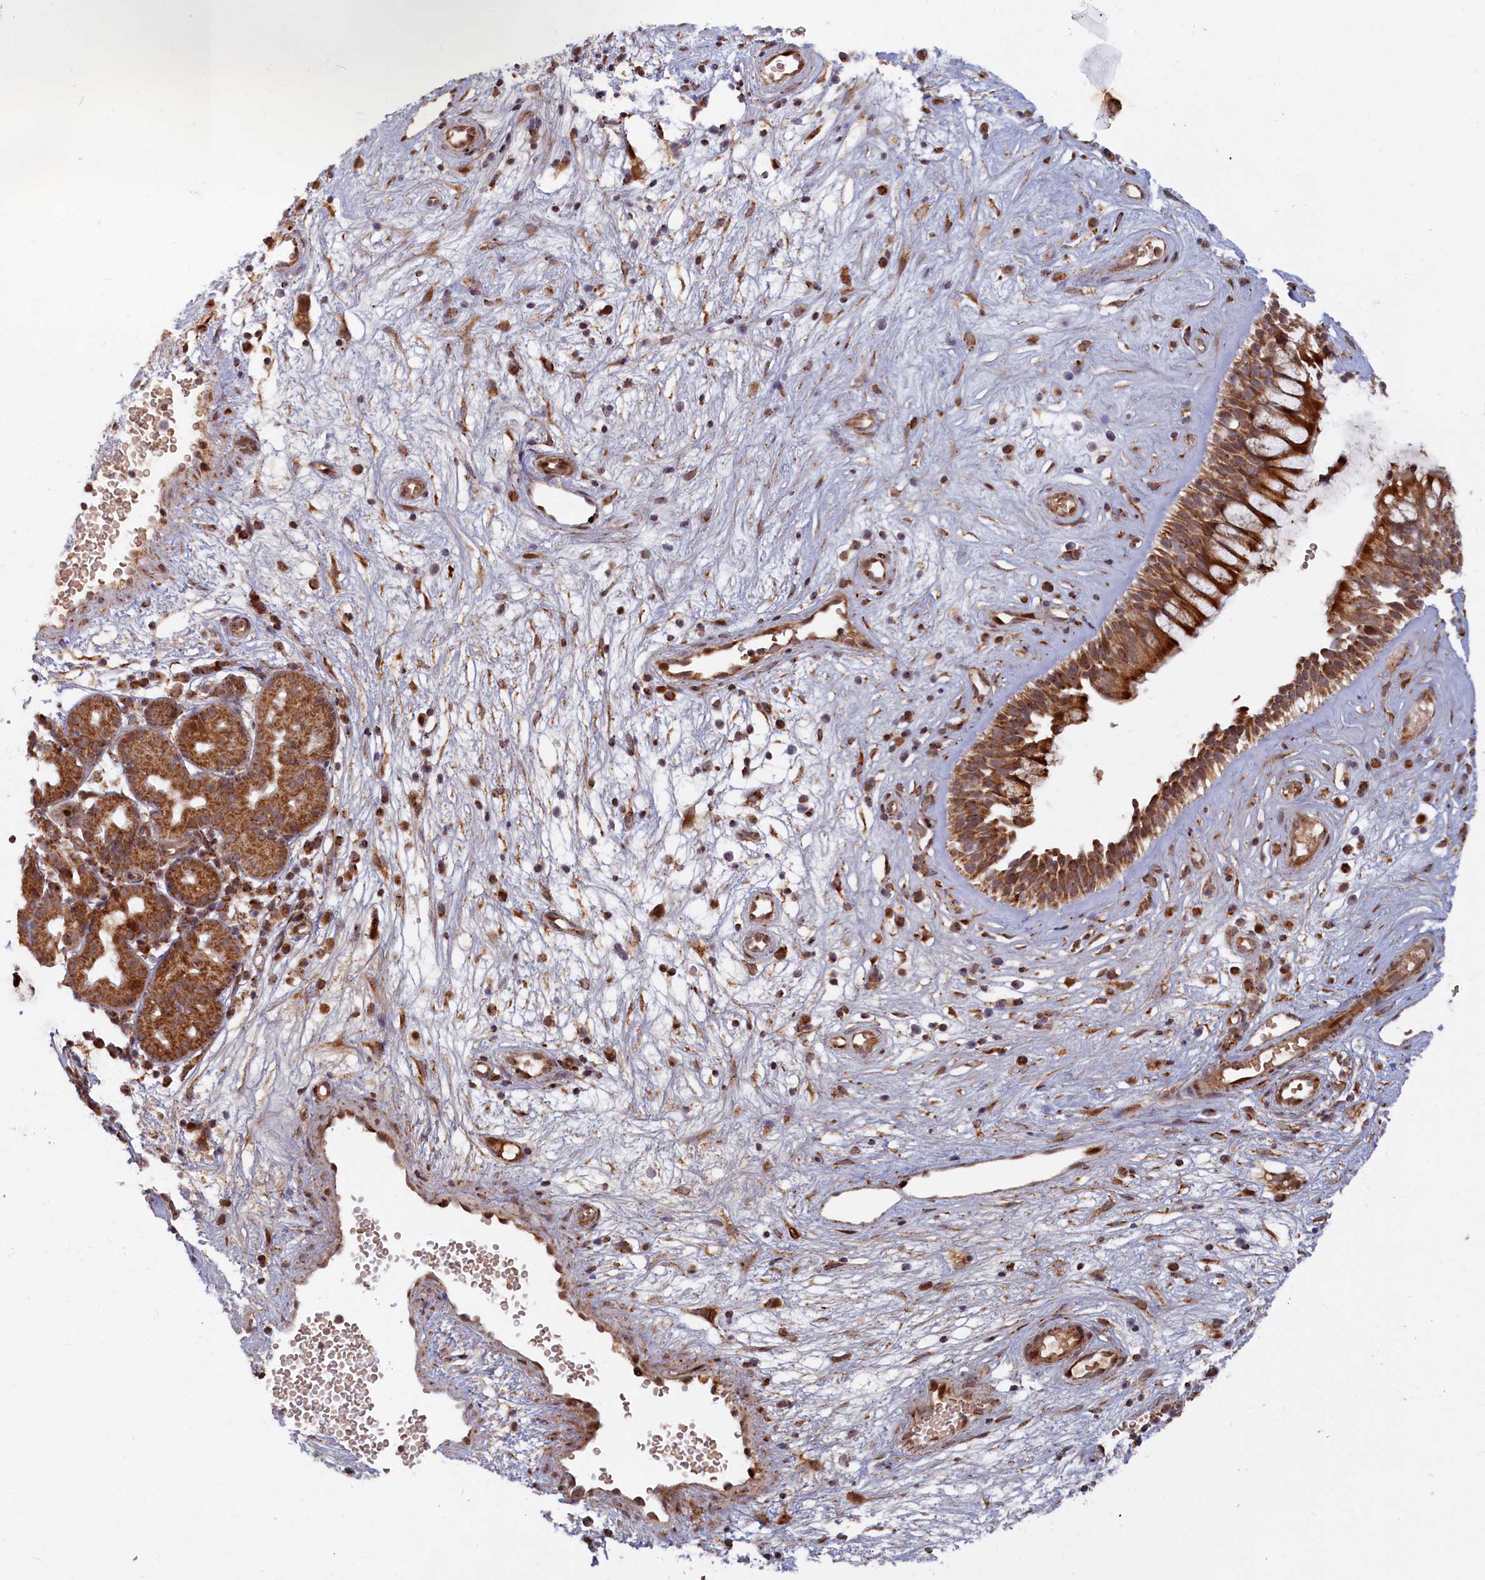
{"staining": {"intensity": "strong", "quantity": ">75%", "location": "cytoplasmic/membranous"}, "tissue": "nasopharynx", "cell_type": "Respiratory epithelial cells", "image_type": "normal", "snomed": [{"axis": "morphology", "description": "Normal tissue, NOS"}, {"axis": "topography", "description": "Nasopharynx"}], "caption": "Respiratory epithelial cells reveal high levels of strong cytoplasmic/membranous expression in approximately >75% of cells in normal nasopharynx. The protein is shown in brown color, while the nuclei are stained blue.", "gene": "PLA2G10", "patient": {"sex": "male", "age": 32}}